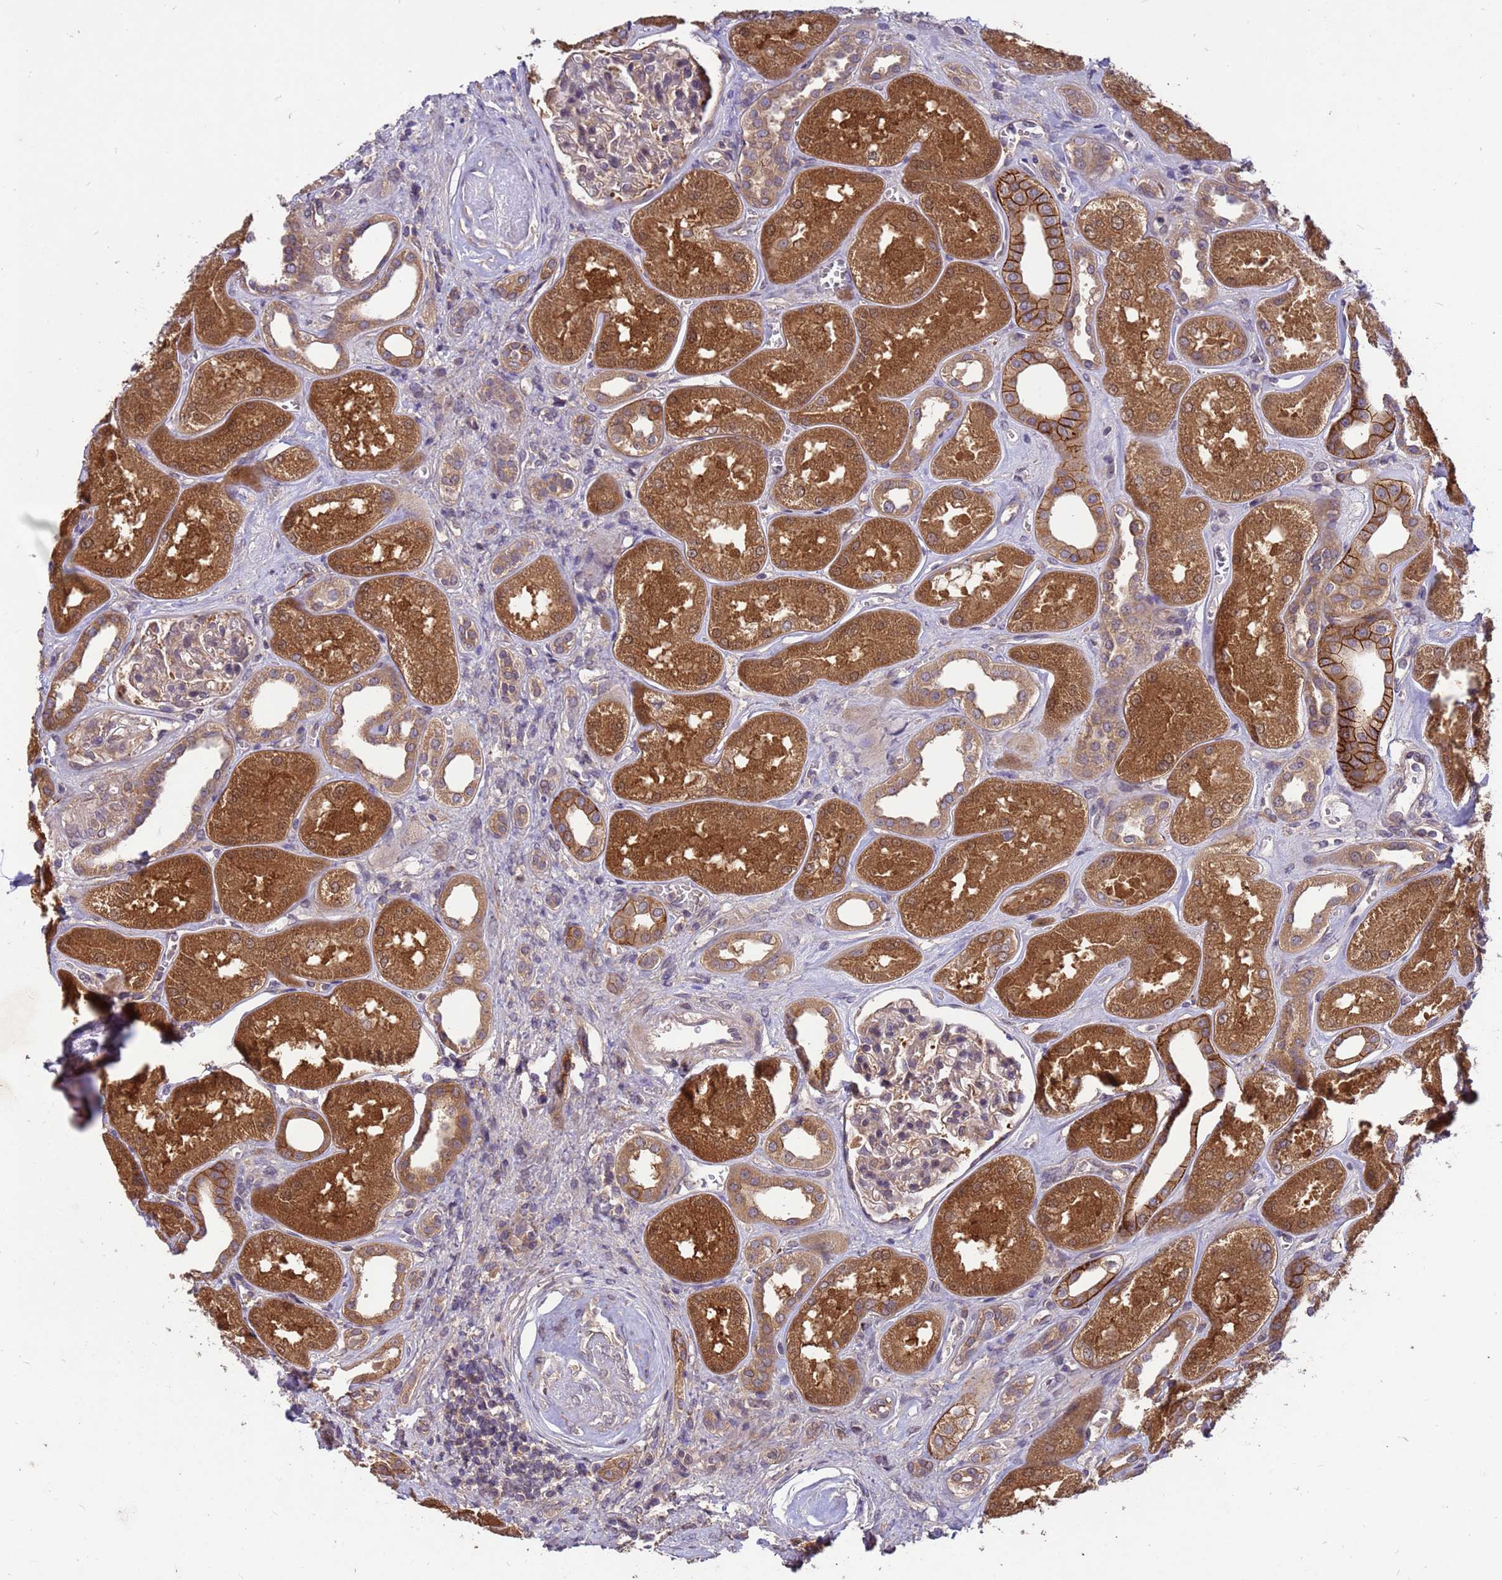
{"staining": {"intensity": "weak", "quantity": ">75%", "location": "cytoplasmic/membranous"}, "tissue": "kidney", "cell_type": "Cells in glomeruli", "image_type": "normal", "snomed": [{"axis": "morphology", "description": "Normal tissue, NOS"}, {"axis": "morphology", "description": "Adenocarcinoma, NOS"}, {"axis": "topography", "description": "Kidney"}], "caption": "Cells in glomeruli show weak cytoplasmic/membranous staining in approximately >75% of cells in unremarkable kidney.", "gene": "PPP2CA", "patient": {"sex": "female", "age": 68}}